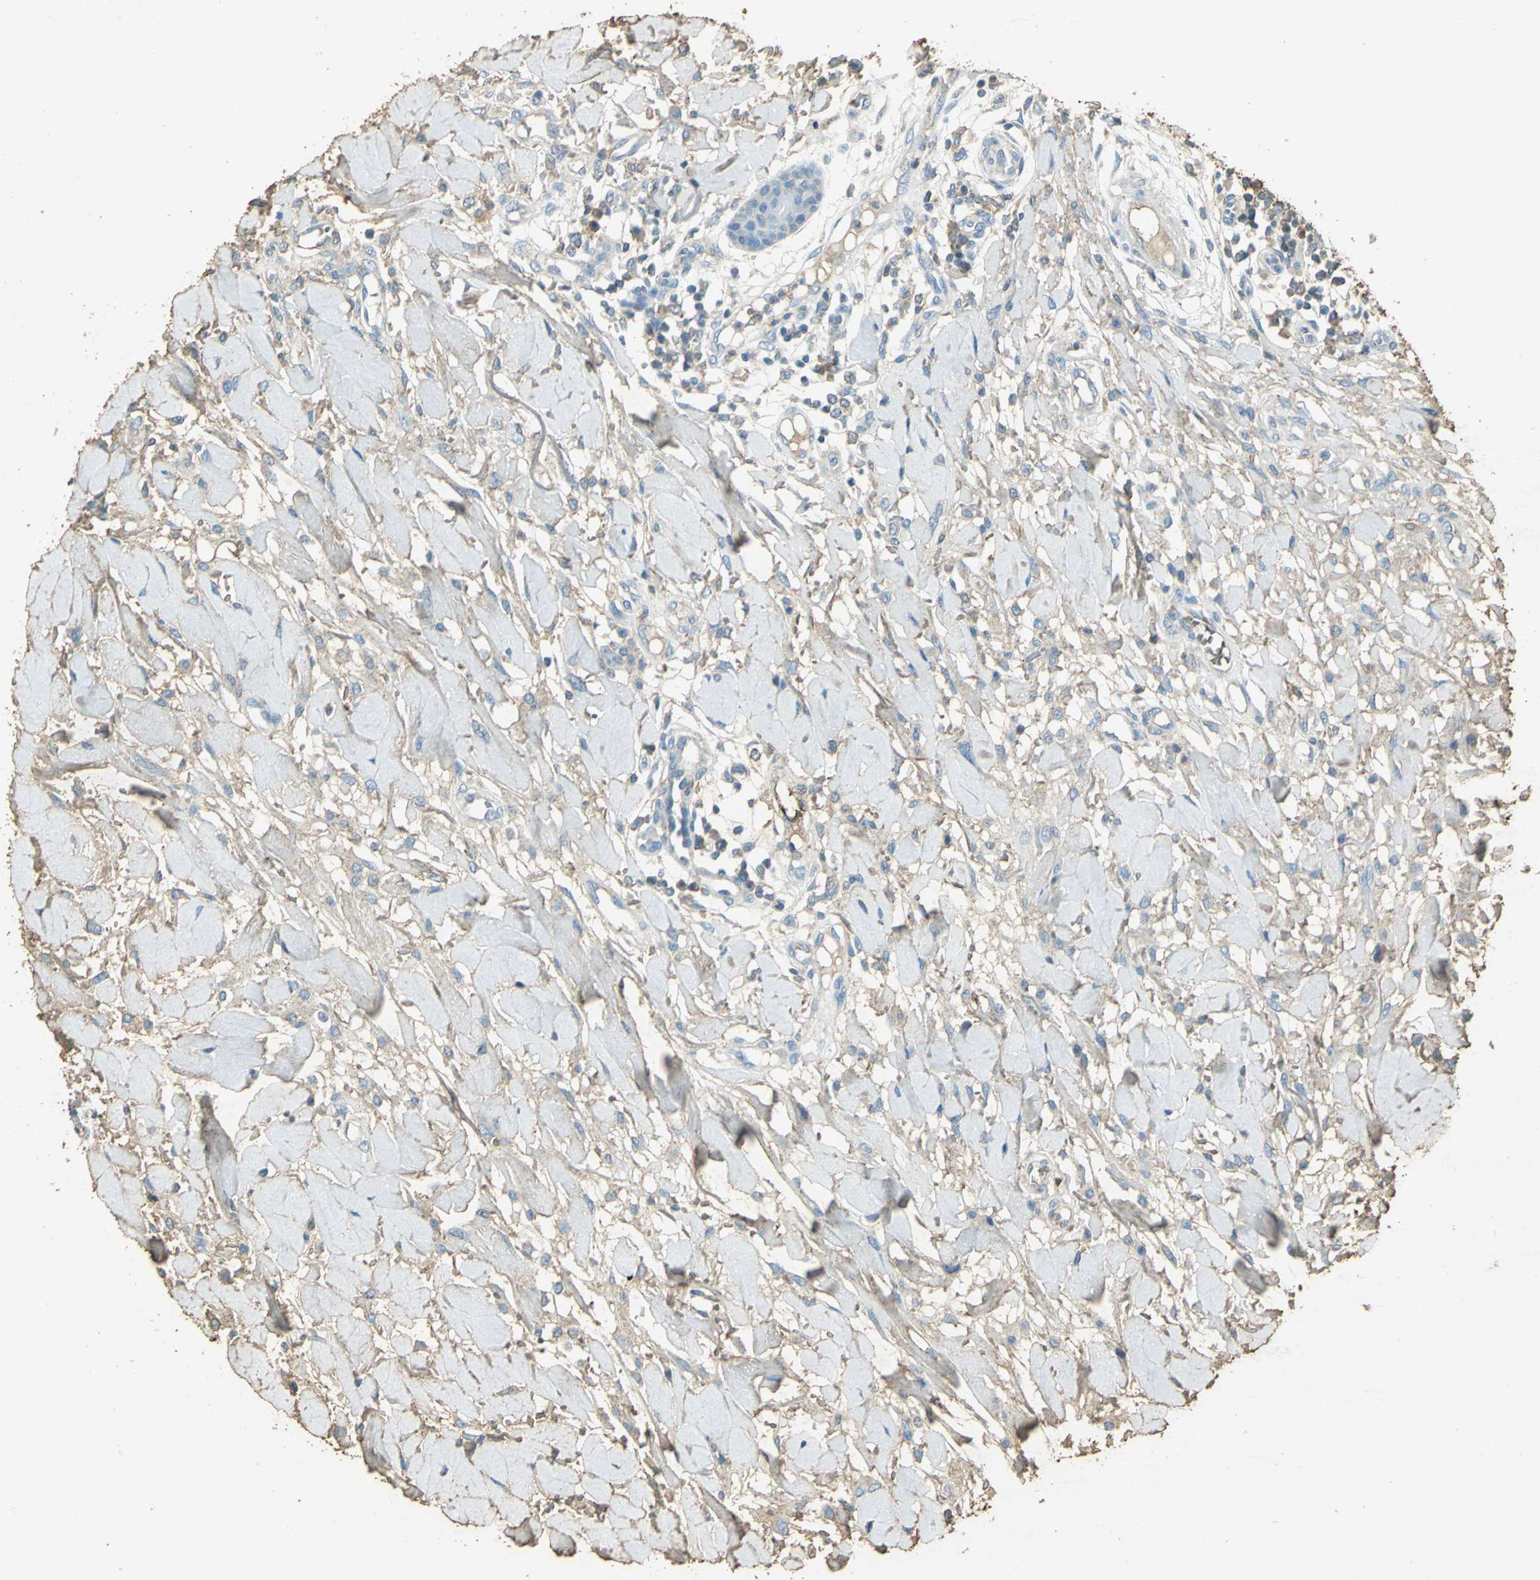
{"staining": {"intensity": "weak", "quantity": "<25%", "location": "cytoplasmic/membranous"}, "tissue": "skin cancer", "cell_type": "Tumor cells", "image_type": "cancer", "snomed": [{"axis": "morphology", "description": "Squamous cell carcinoma, NOS"}, {"axis": "topography", "description": "Skin"}], "caption": "A micrograph of human squamous cell carcinoma (skin) is negative for staining in tumor cells.", "gene": "TRAPPC2", "patient": {"sex": "female", "age": 78}}